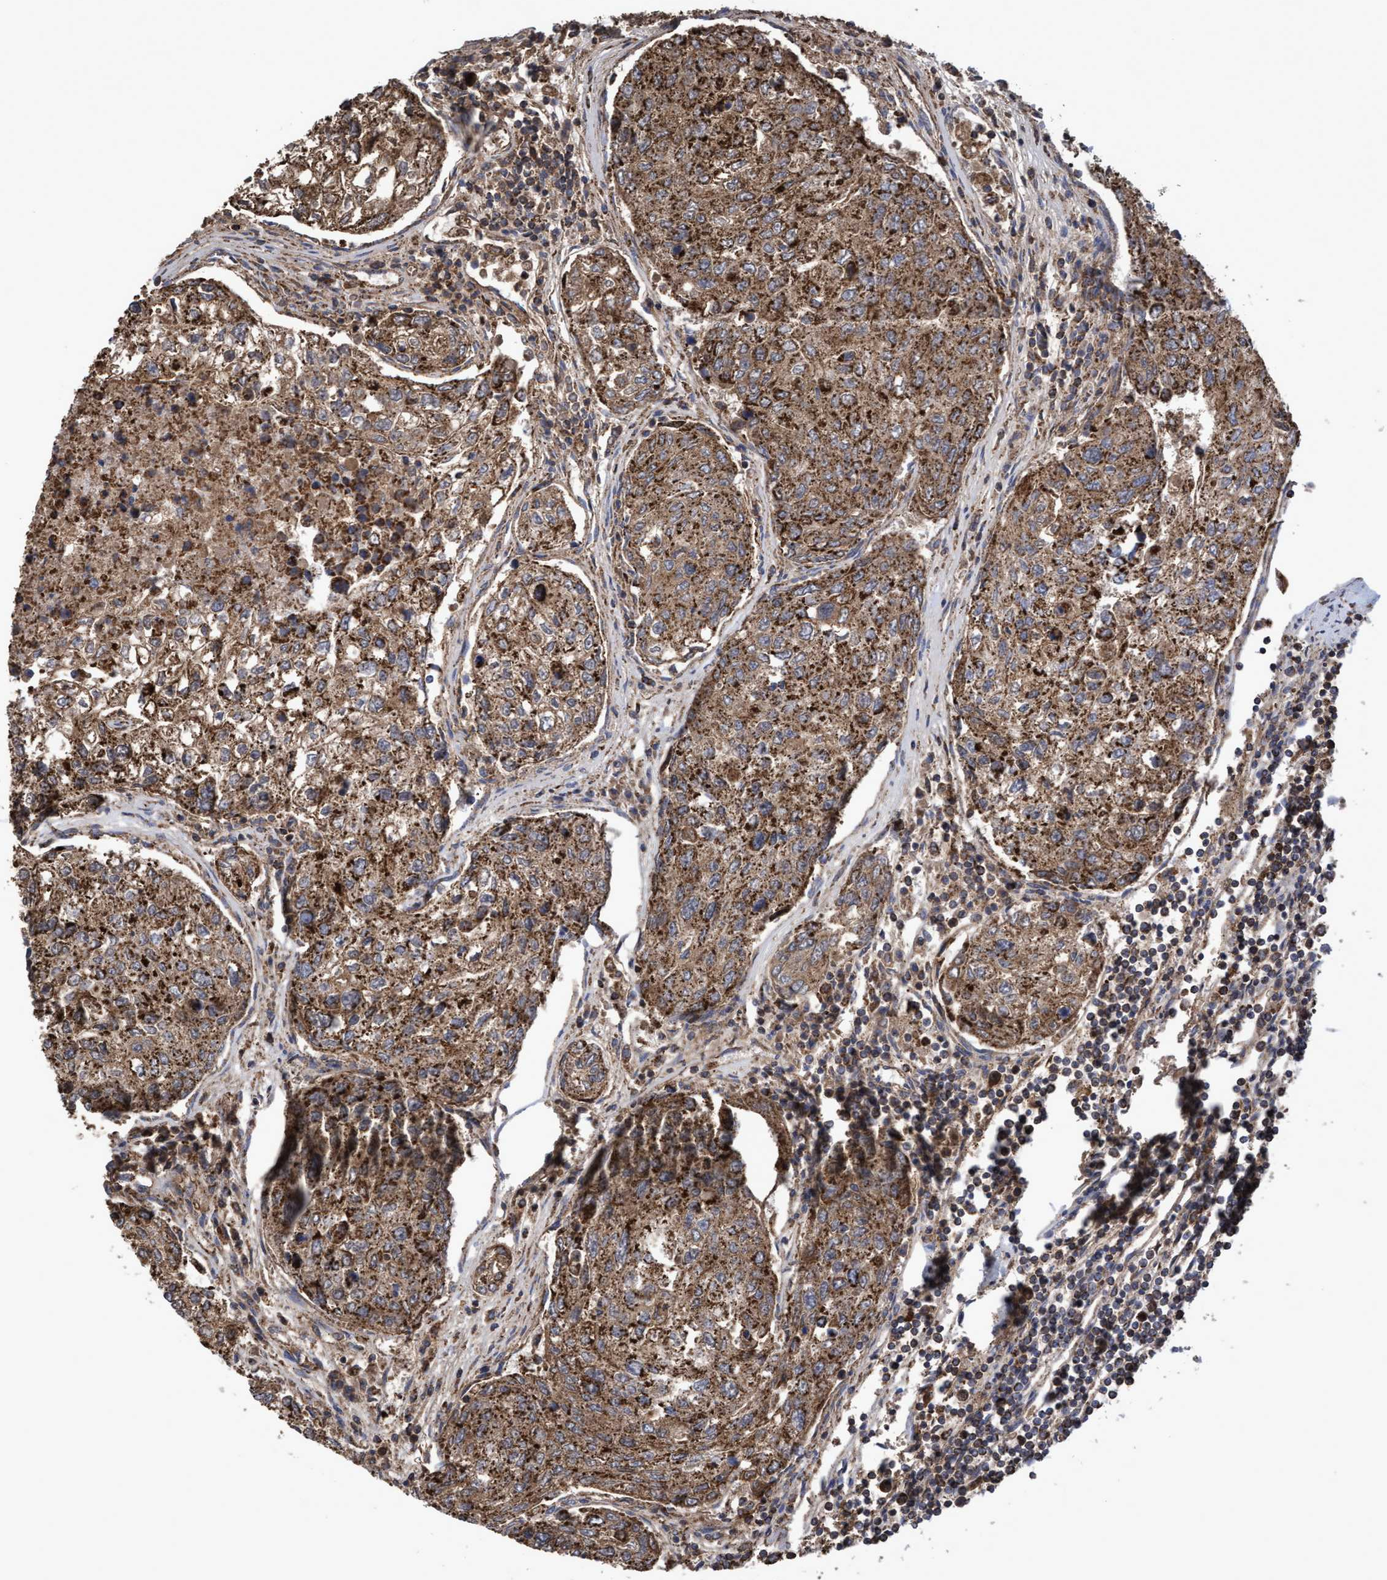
{"staining": {"intensity": "moderate", "quantity": ">75%", "location": "cytoplasmic/membranous"}, "tissue": "urothelial cancer", "cell_type": "Tumor cells", "image_type": "cancer", "snomed": [{"axis": "morphology", "description": "Urothelial carcinoma, High grade"}, {"axis": "topography", "description": "Lymph node"}, {"axis": "topography", "description": "Urinary bladder"}], "caption": "High-power microscopy captured an immunohistochemistry (IHC) histopathology image of urothelial carcinoma (high-grade), revealing moderate cytoplasmic/membranous staining in about >75% of tumor cells.", "gene": "COBL", "patient": {"sex": "male", "age": 51}}